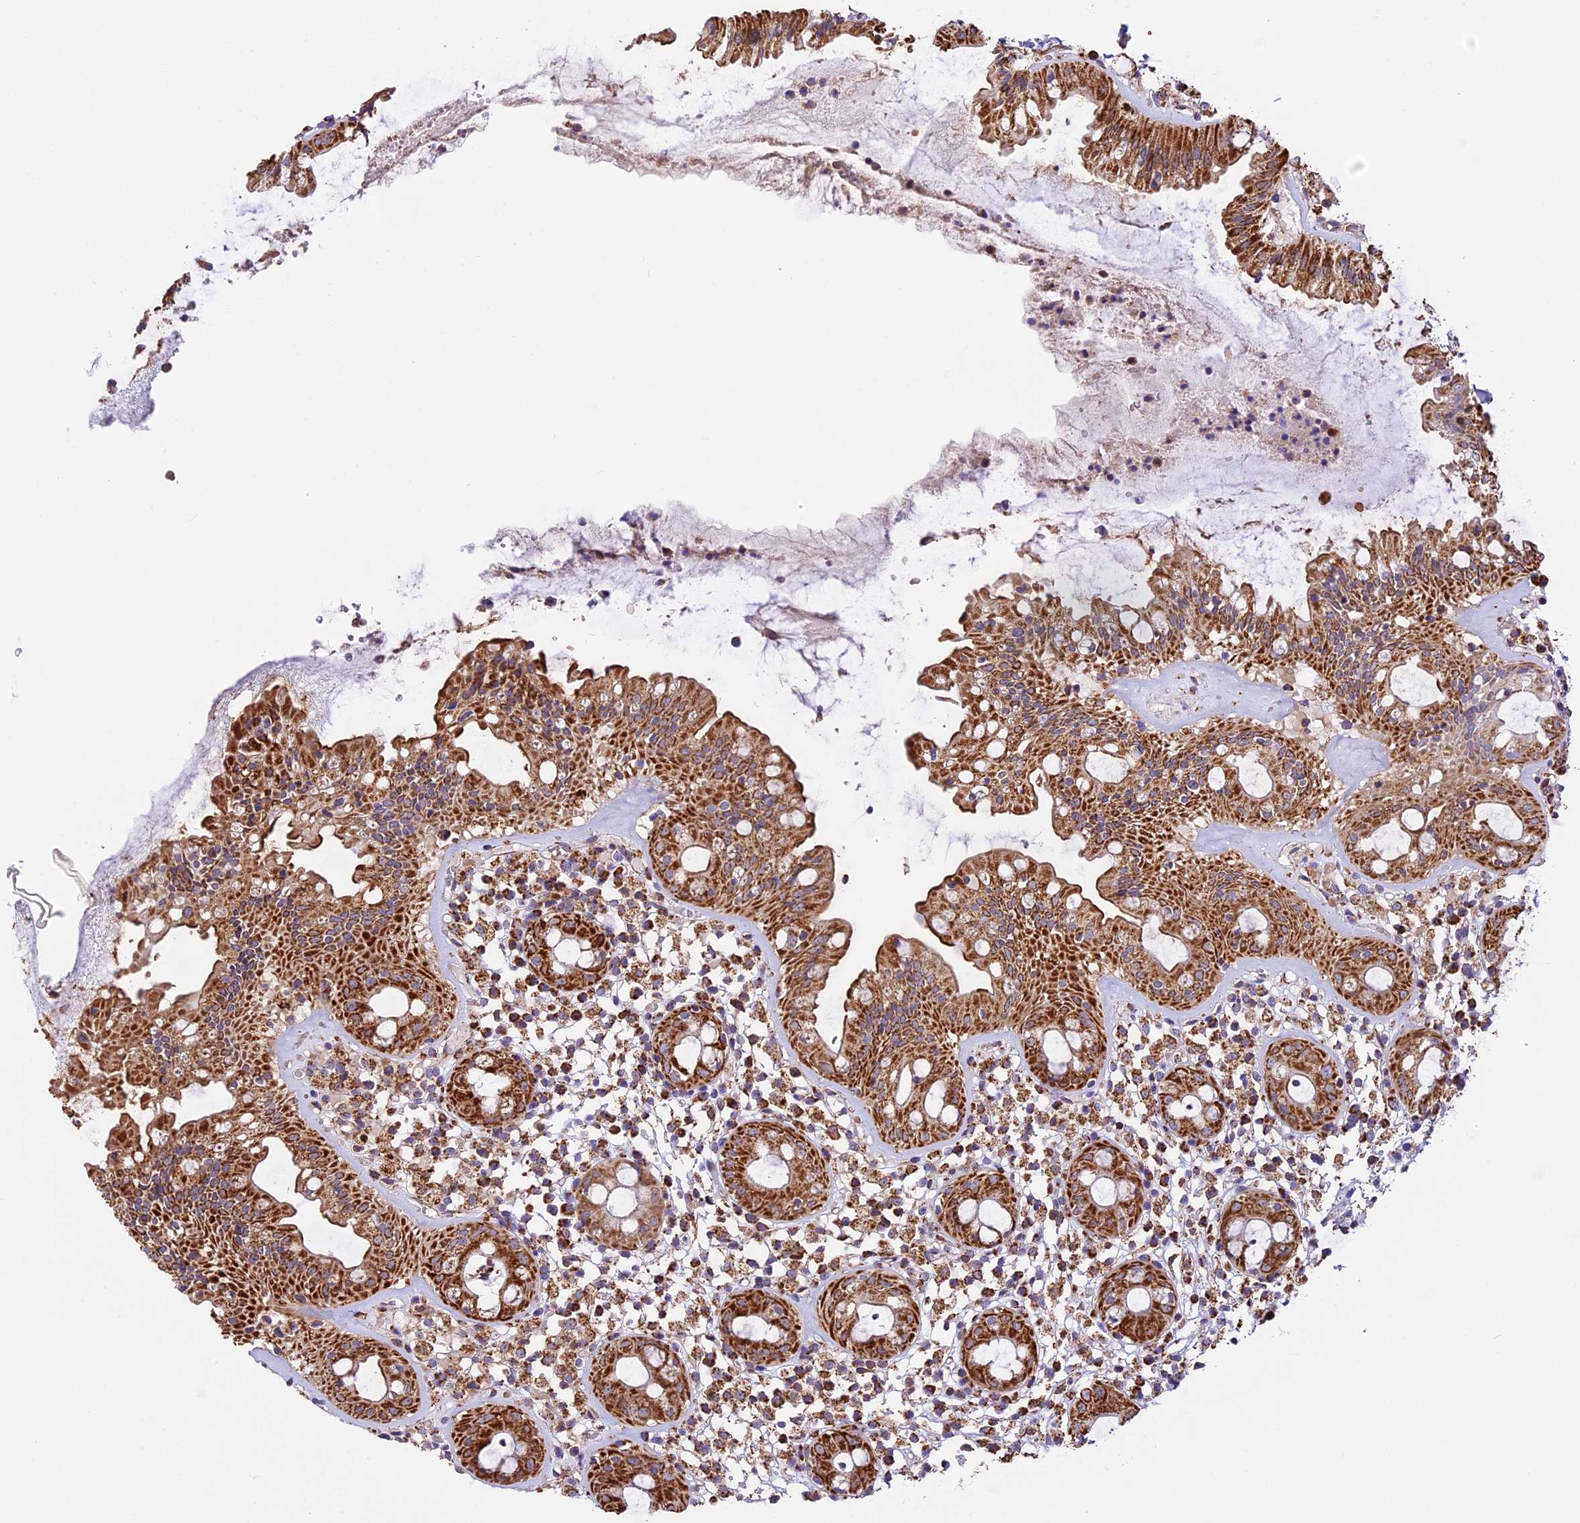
{"staining": {"intensity": "strong", "quantity": ">75%", "location": "cytoplasmic/membranous"}, "tissue": "rectum", "cell_type": "Glandular cells", "image_type": "normal", "snomed": [{"axis": "morphology", "description": "Normal tissue, NOS"}, {"axis": "topography", "description": "Rectum"}], "caption": "Rectum stained for a protein (brown) shows strong cytoplasmic/membranous positive positivity in about >75% of glandular cells.", "gene": "NDUFA8", "patient": {"sex": "female", "age": 57}}